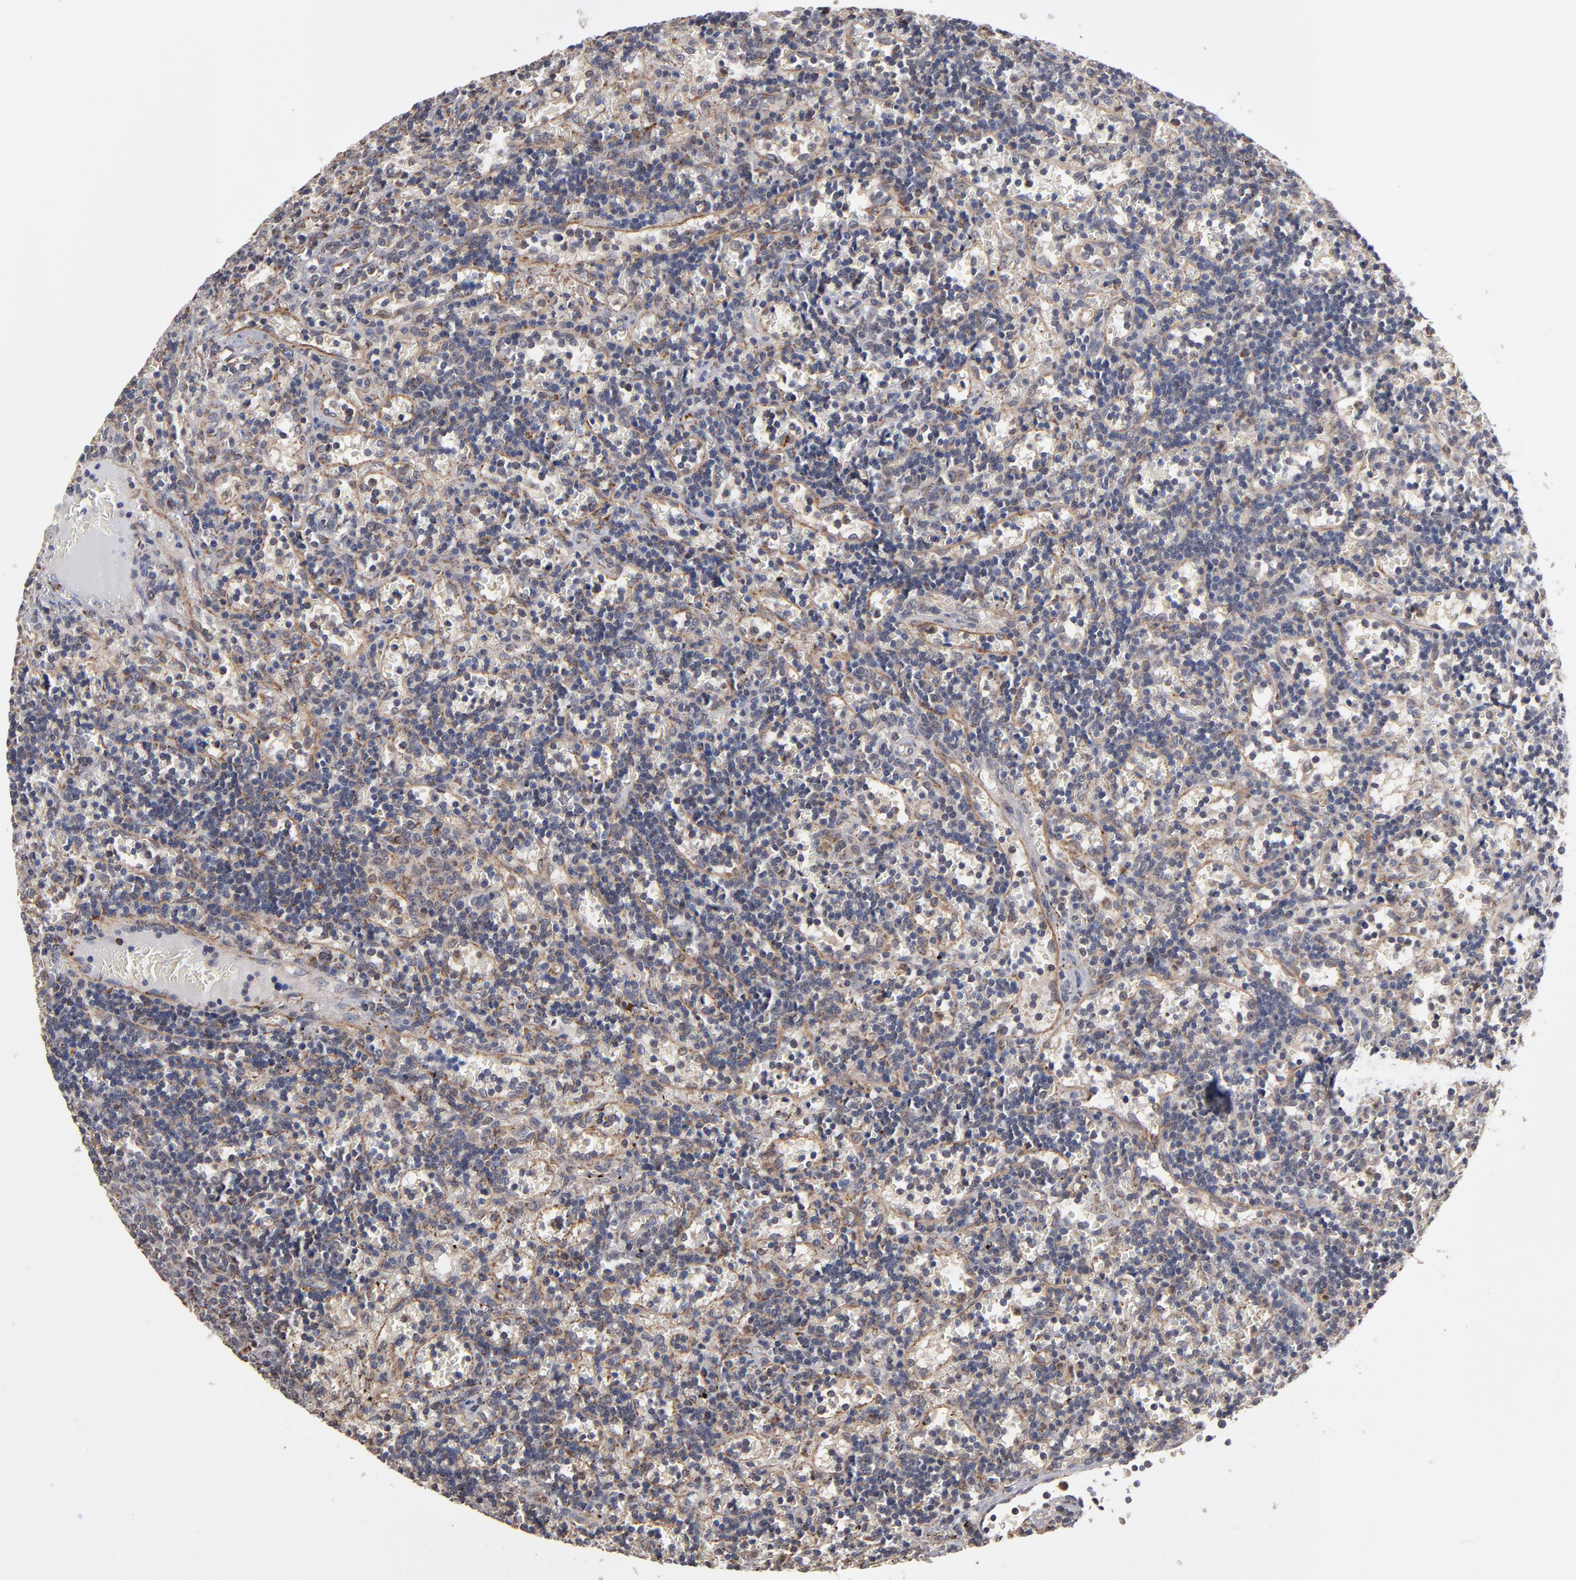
{"staining": {"intensity": "moderate", "quantity": "<25%", "location": "cytoplasmic/membranous"}, "tissue": "lymphoma", "cell_type": "Tumor cells", "image_type": "cancer", "snomed": [{"axis": "morphology", "description": "Malignant lymphoma, non-Hodgkin's type, Low grade"}, {"axis": "topography", "description": "Spleen"}], "caption": "A brown stain labels moderate cytoplasmic/membranous staining of a protein in human lymphoma tumor cells. The protein is stained brown, and the nuclei are stained in blue (DAB (3,3'-diaminobenzidine) IHC with brightfield microscopy, high magnification).", "gene": "MIPOL1", "patient": {"sex": "male", "age": 60}}